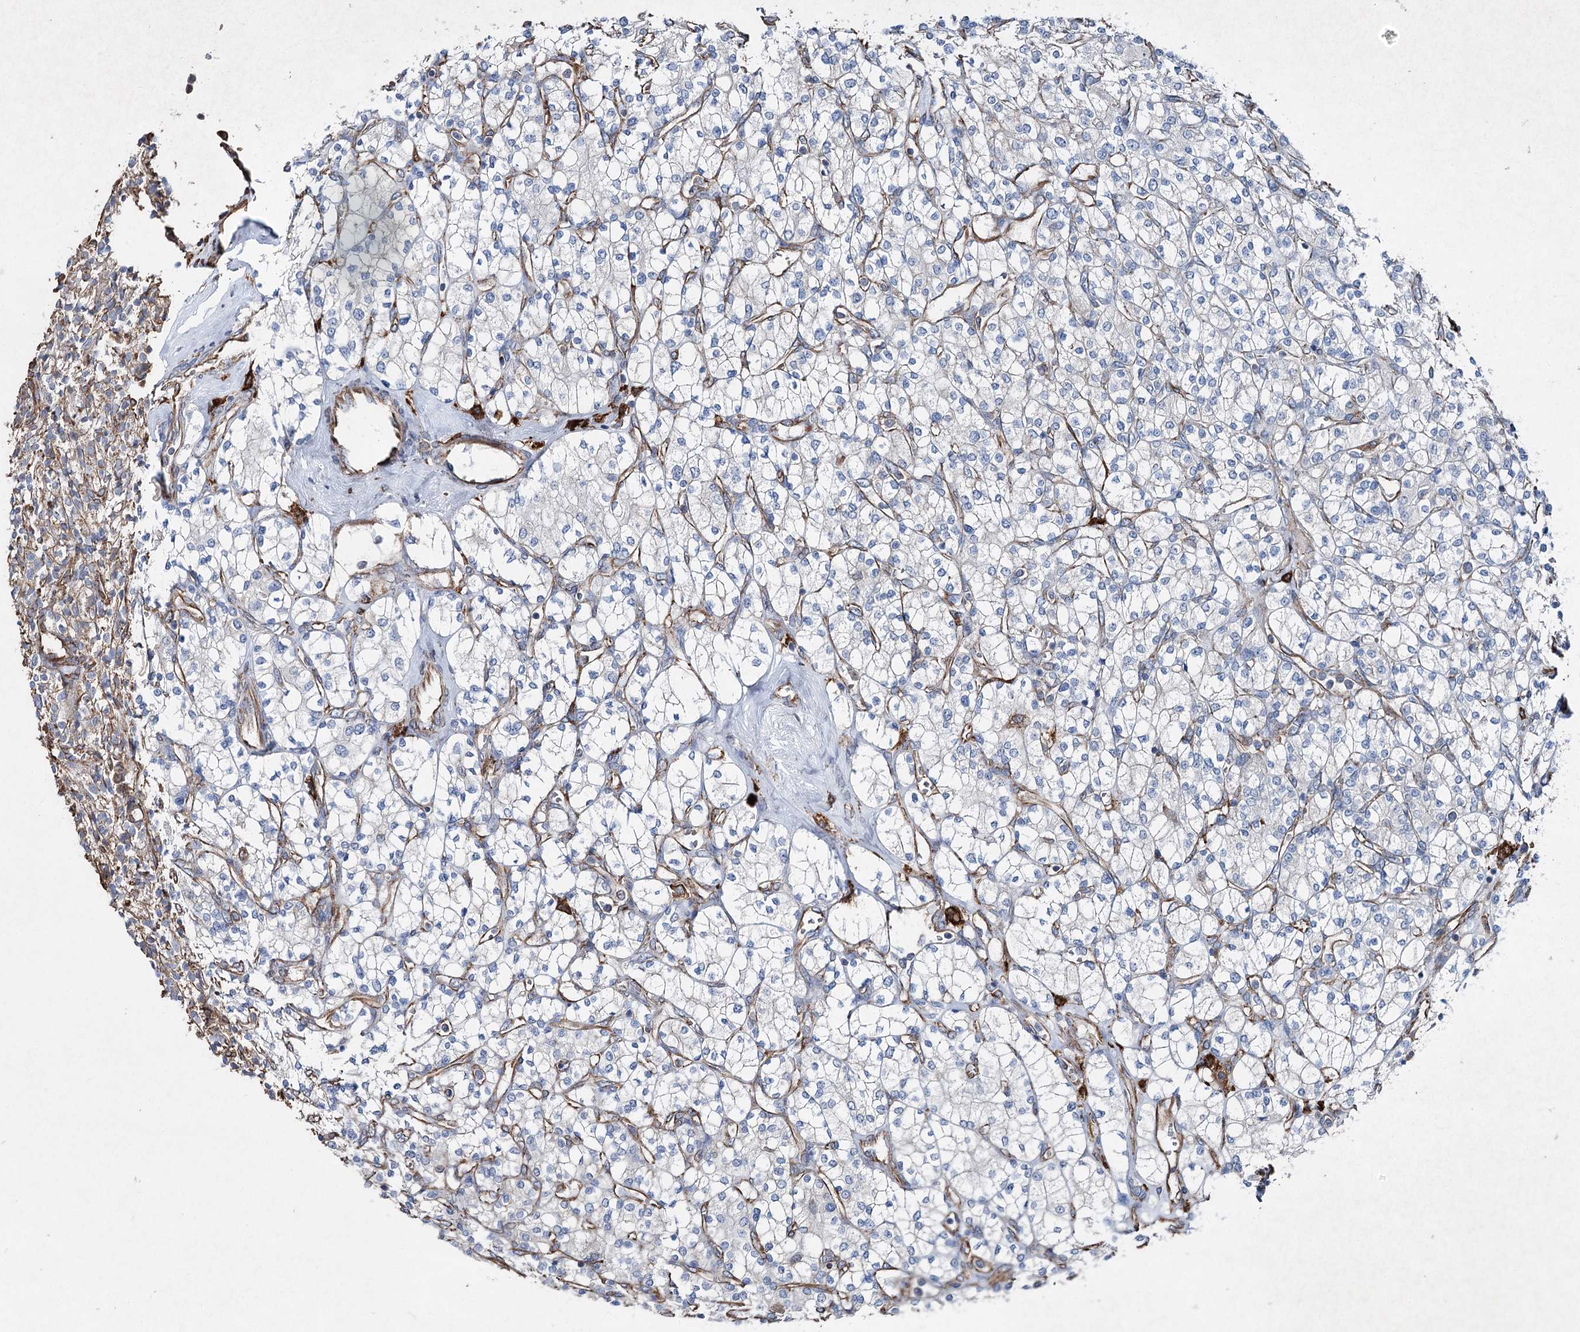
{"staining": {"intensity": "moderate", "quantity": "<25%", "location": "cytoplasmic/membranous"}, "tissue": "renal cancer", "cell_type": "Tumor cells", "image_type": "cancer", "snomed": [{"axis": "morphology", "description": "Adenocarcinoma, NOS"}, {"axis": "topography", "description": "Kidney"}], "caption": "Protein expression analysis of human adenocarcinoma (renal) reveals moderate cytoplasmic/membranous expression in approximately <25% of tumor cells.", "gene": "CLEC4M", "patient": {"sex": "male", "age": 77}}